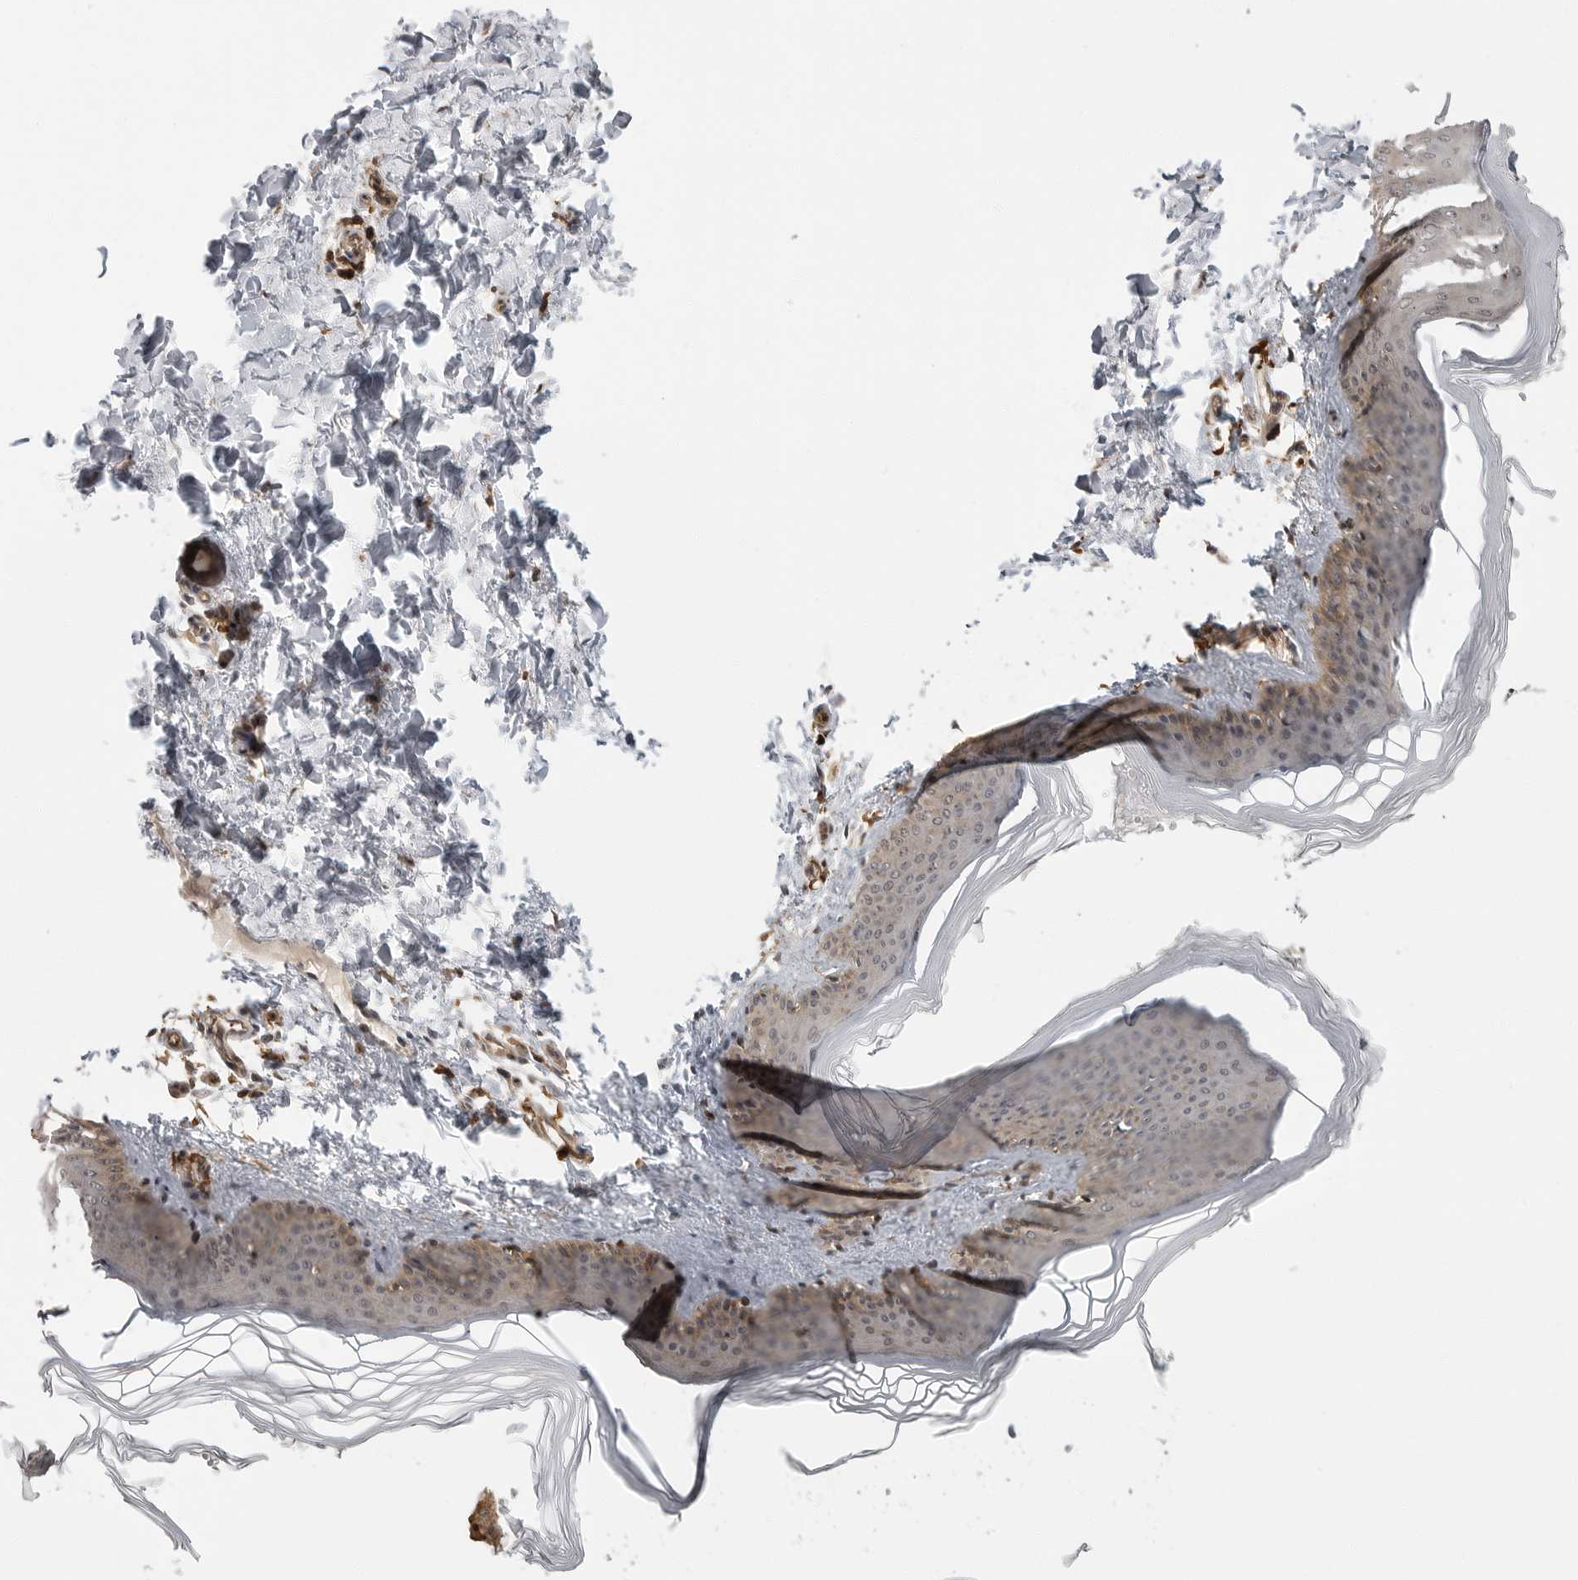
{"staining": {"intensity": "strong", "quantity": ">75%", "location": "cytoplasmic/membranous,nuclear"}, "tissue": "skin", "cell_type": "Fibroblasts", "image_type": "normal", "snomed": [{"axis": "morphology", "description": "Normal tissue, NOS"}, {"axis": "topography", "description": "Skin"}], "caption": "Protein staining displays strong cytoplasmic/membranous,nuclear staining in about >75% of fibroblasts in normal skin. Nuclei are stained in blue.", "gene": "ERN1", "patient": {"sex": "female", "age": 27}}